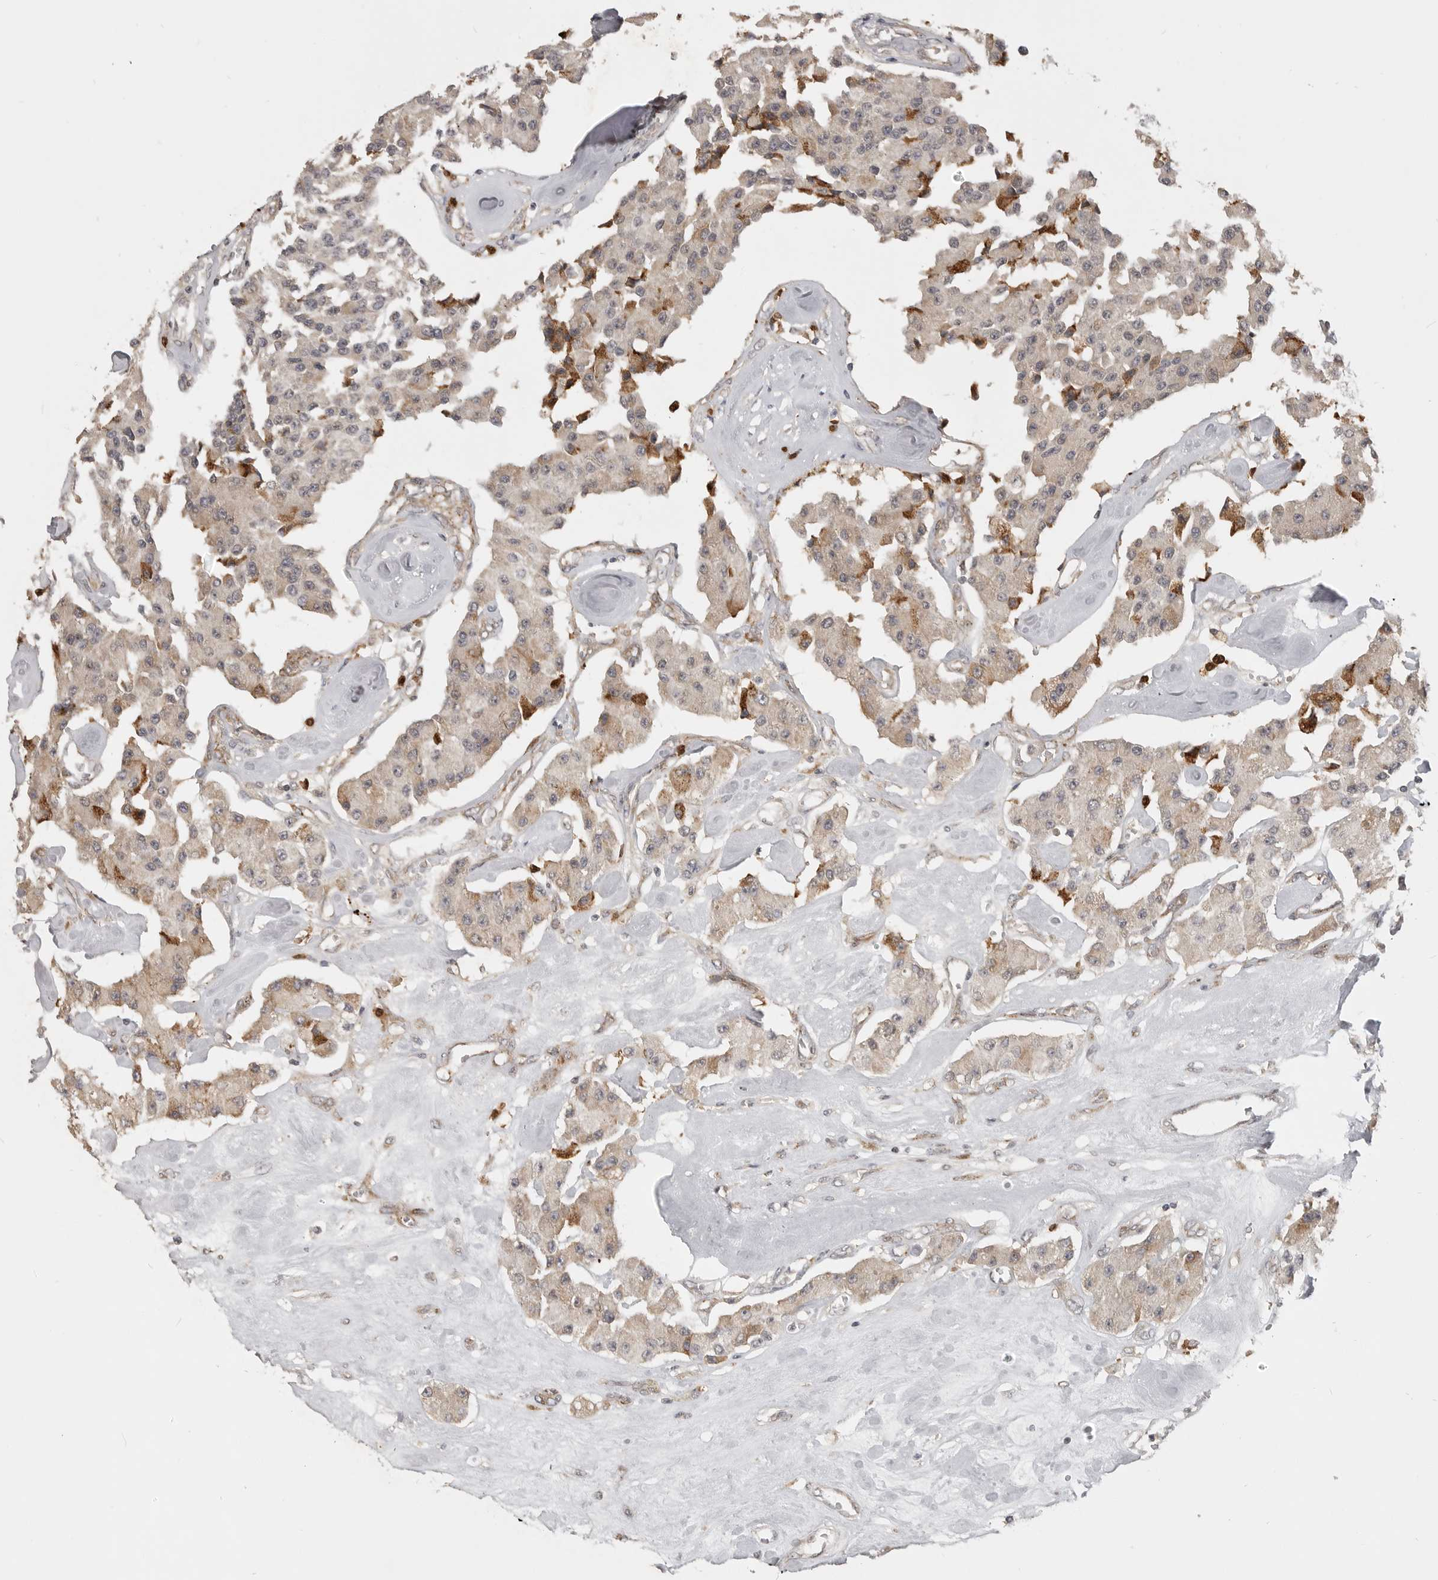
{"staining": {"intensity": "weak", "quantity": ">75%", "location": "cytoplasmic/membranous"}, "tissue": "carcinoid", "cell_type": "Tumor cells", "image_type": "cancer", "snomed": [{"axis": "morphology", "description": "Carcinoid, malignant, NOS"}, {"axis": "topography", "description": "Pancreas"}], "caption": "Malignant carcinoid was stained to show a protein in brown. There is low levels of weak cytoplasmic/membranous staining in about >75% of tumor cells.", "gene": "CEP295NL", "patient": {"sex": "male", "age": 41}}